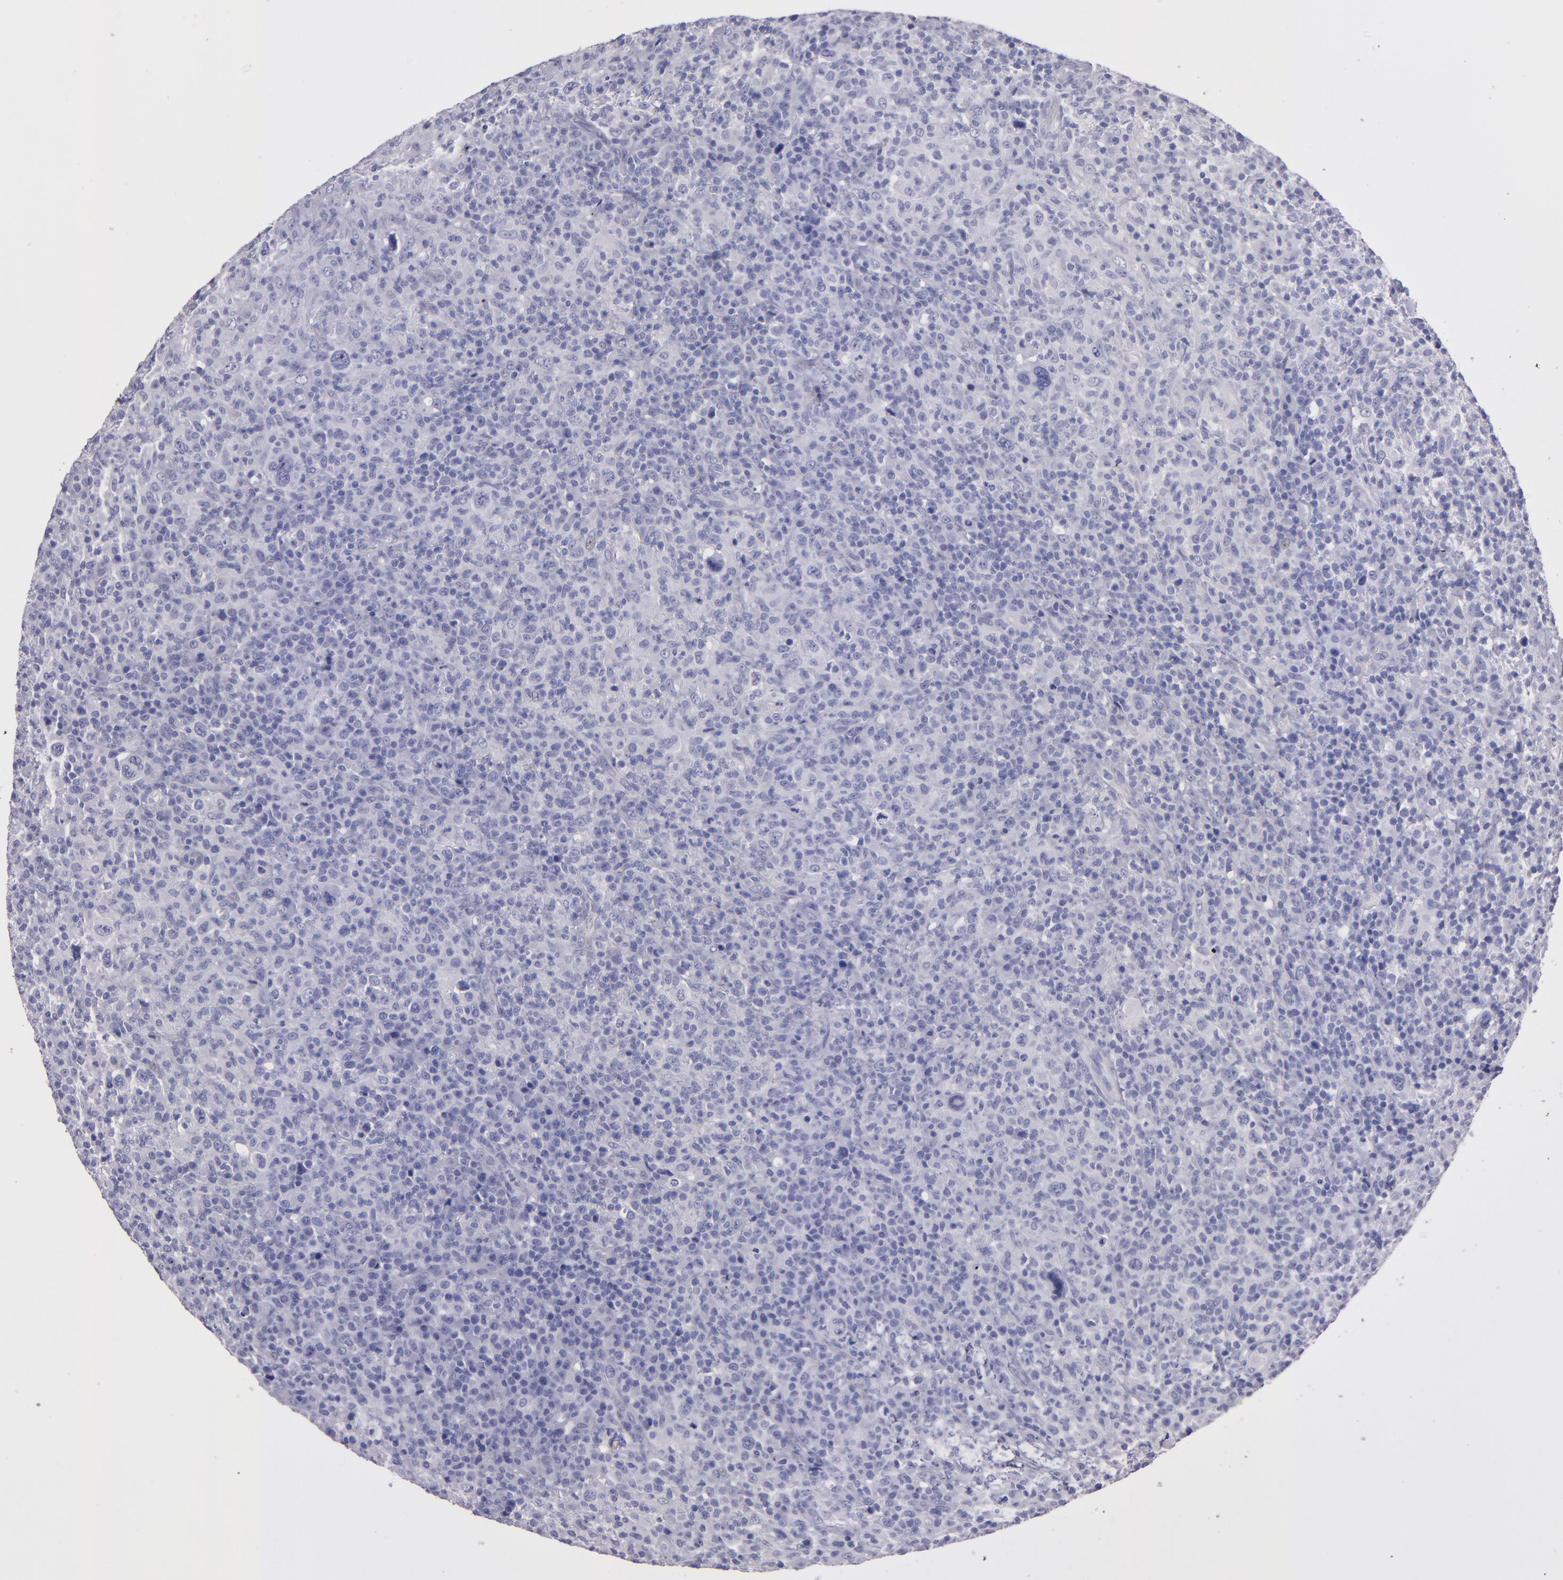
{"staining": {"intensity": "negative", "quantity": "none", "location": "none"}, "tissue": "lymphoma", "cell_type": "Tumor cells", "image_type": "cancer", "snomed": [{"axis": "morphology", "description": "Hodgkin's disease, NOS"}, {"axis": "topography", "description": "Lymph node"}], "caption": "Image shows no significant protein expression in tumor cells of Hodgkin's disease. Brightfield microscopy of immunohistochemistry stained with DAB (3,3'-diaminobenzidine) (brown) and hematoxylin (blue), captured at high magnification.", "gene": "TG", "patient": {"sex": "male", "age": 65}}